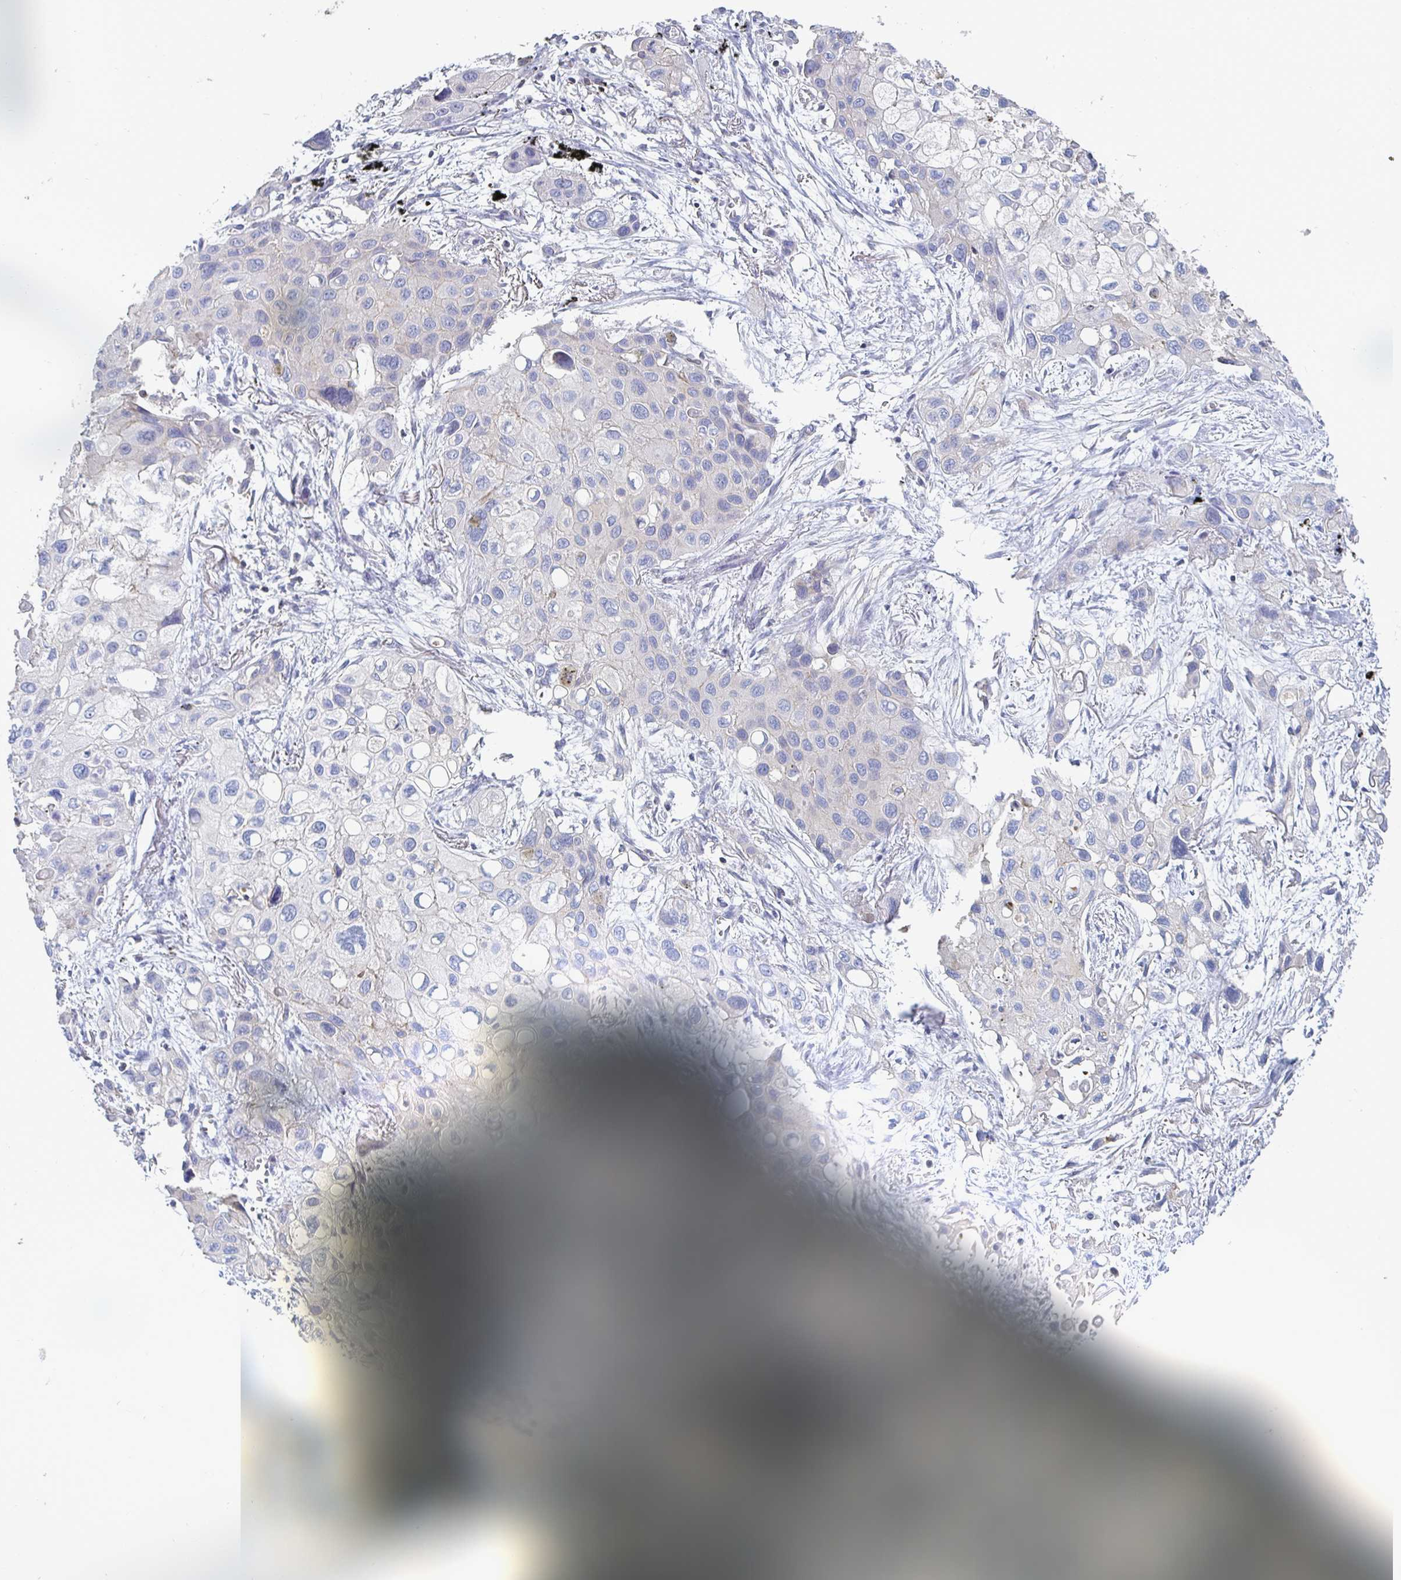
{"staining": {"intensity": "negative", "quantity": "none", "location": "none"}, "tissue": "lung cancer", "cell_type": "Tumor cells", "image_type": "cancer", "snomed": [{"axis": "morphology", "description": "Squamous cell carcinoma, NOS"}, {"axis": "morphology", "description": "Squamous cell carcinoma, metastatic, NOS"}, {"axis": "topography", "description": "Lung"}], "caption": "This is a micrograph of immunohistochemistry (IHC) staining of squamous cell carcinoma (lung), which shows no expression in tumor cells. (DAB (3,3'-diaminobenzidine) IHC visualized using brightfield microscopy, high magnification).", "gene": "PIK3CD", "patient": {"sex": "male", "age": 59}}